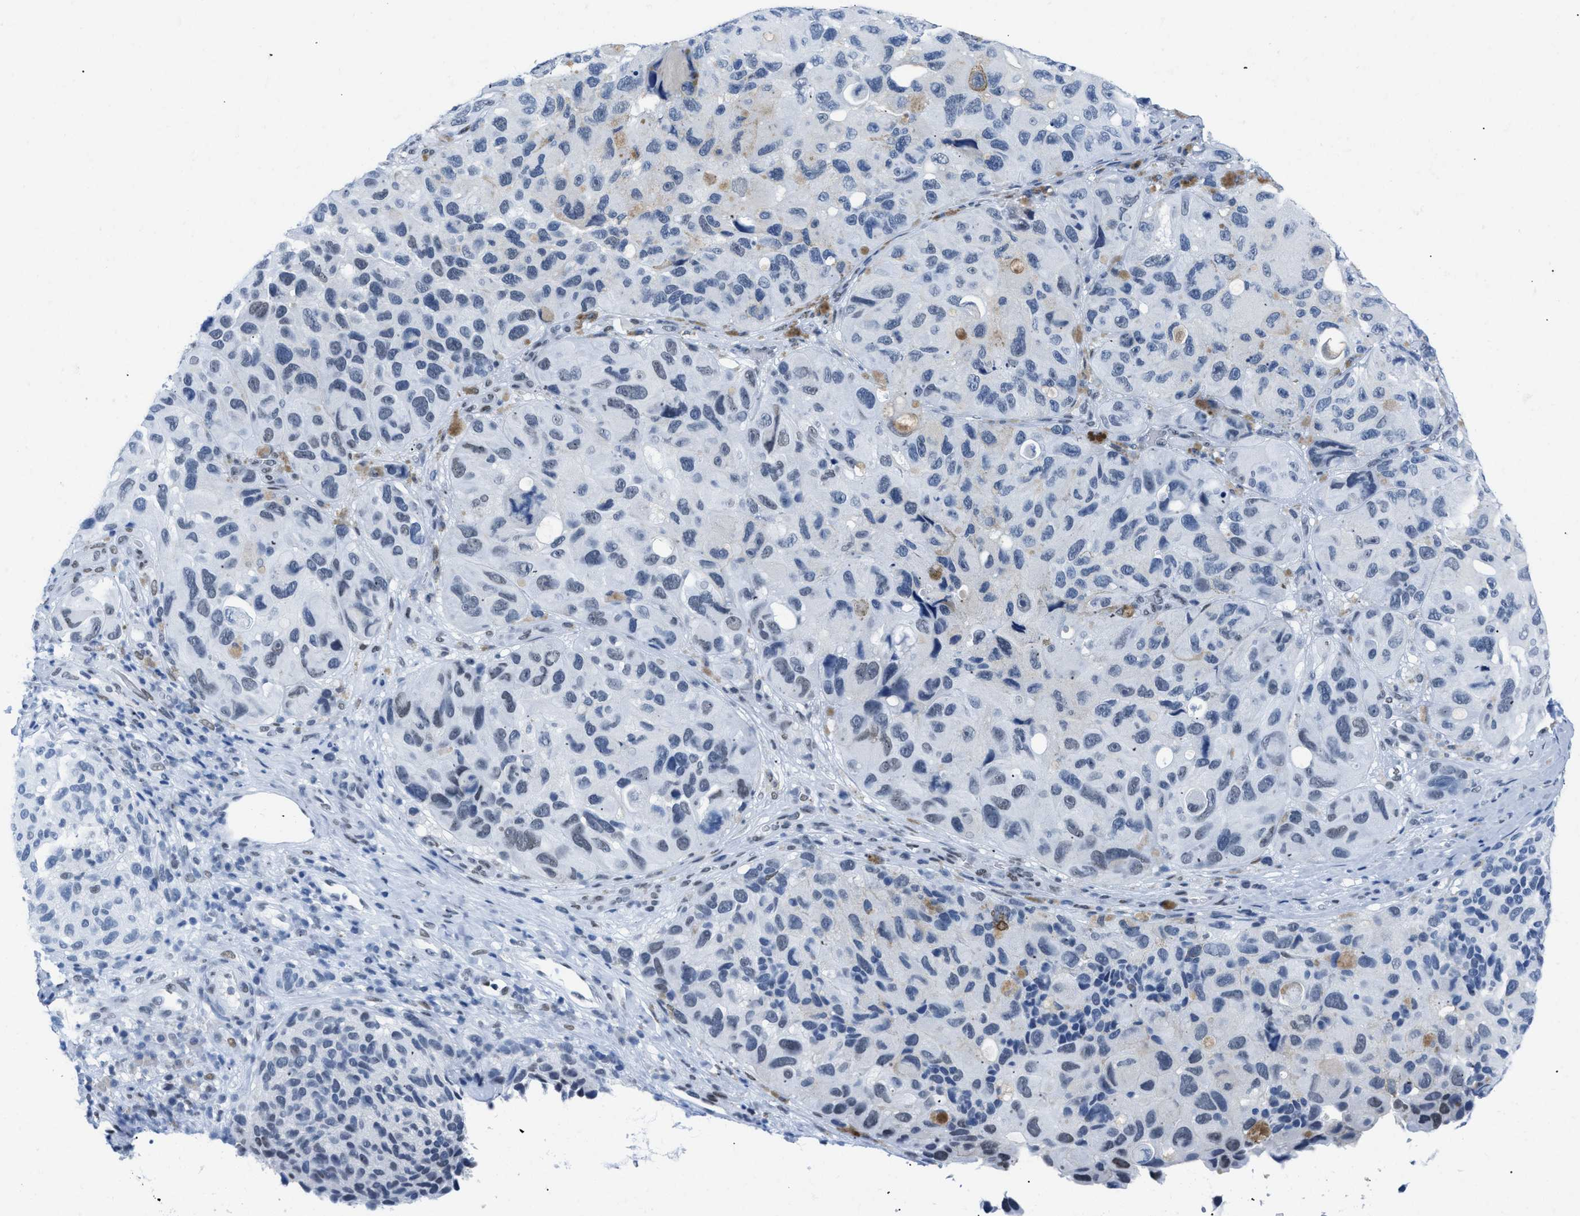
{"staining": {"intensity": "weak", "quantity": "<25%", "location": "nuclear"}, "tissue": "melanoma", "cell_type": "Tumor cells", "image_type": "cancer", "snomed": [{"axis": "morphology", "description": "Malignant melanoma, NOS"}, {"axis": "topography", "description": "Skin"}], "caption": "DAB immunohistochemical staining of melanoma reveals no significant positivity in tumor cells.", "gene": "CTBP1", "patient": {"sex": "female", "age": 73}}